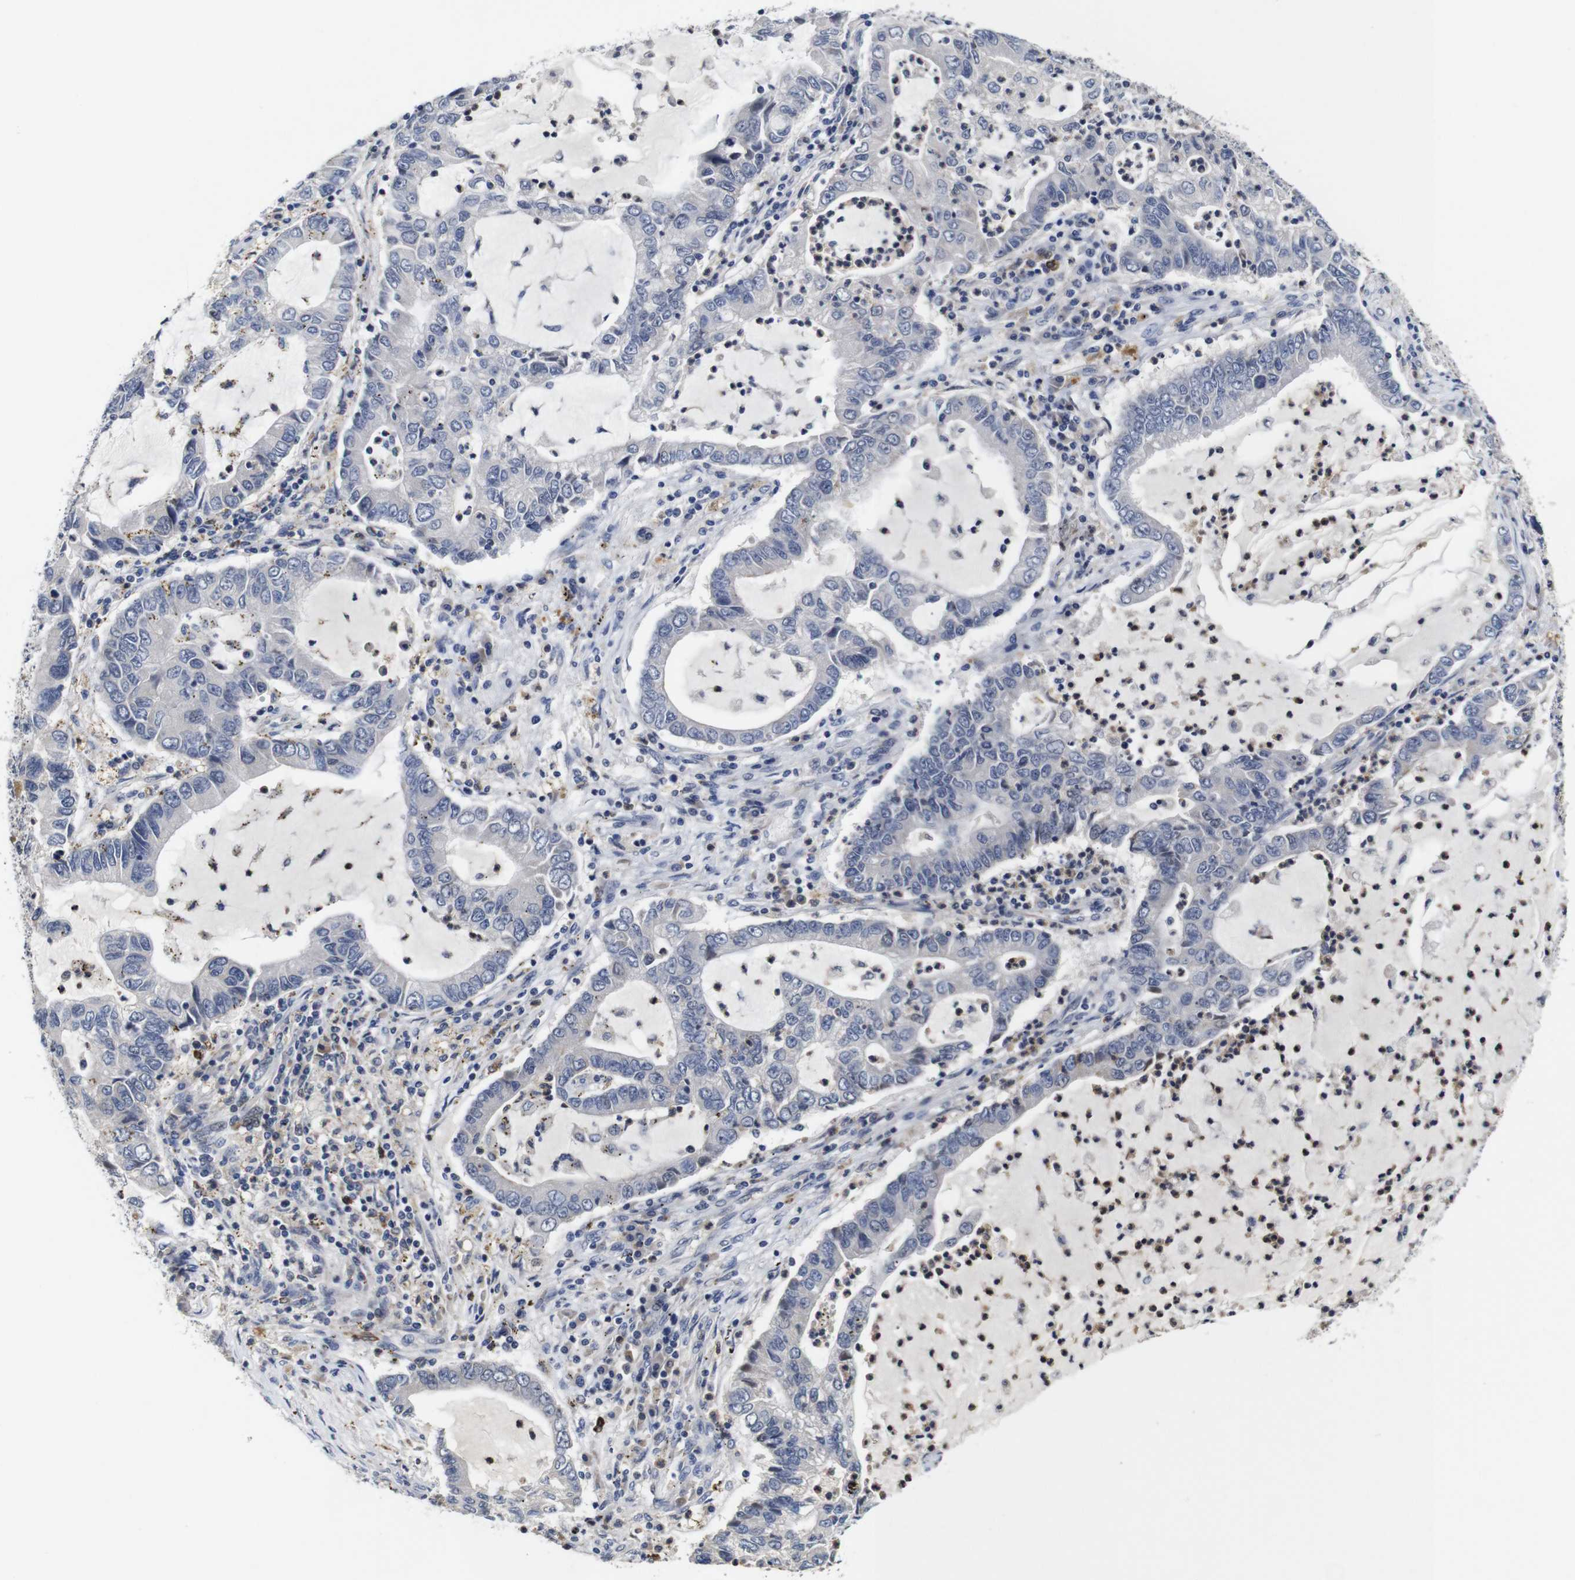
{"staining": {"intensity": "negative", "quantity": "none", "location": "none"}, "tissue": "lung cancer", "cell_type": "Tumor cells", "image_type": "cancer", "snomed": [{"axis": "morphology", "description": "Adenocarcinoma, NOS"}, {"axis": "topography", "description": "Lung"}], "caption": "DAB (3,3'-diaminobenzidine) immunohistochemical staining of human adenocarcinoma (lung) shows no significant staining in tumor cells.", "gene": "NTRK3", "patient": {"sex": "female", "age": 51}}